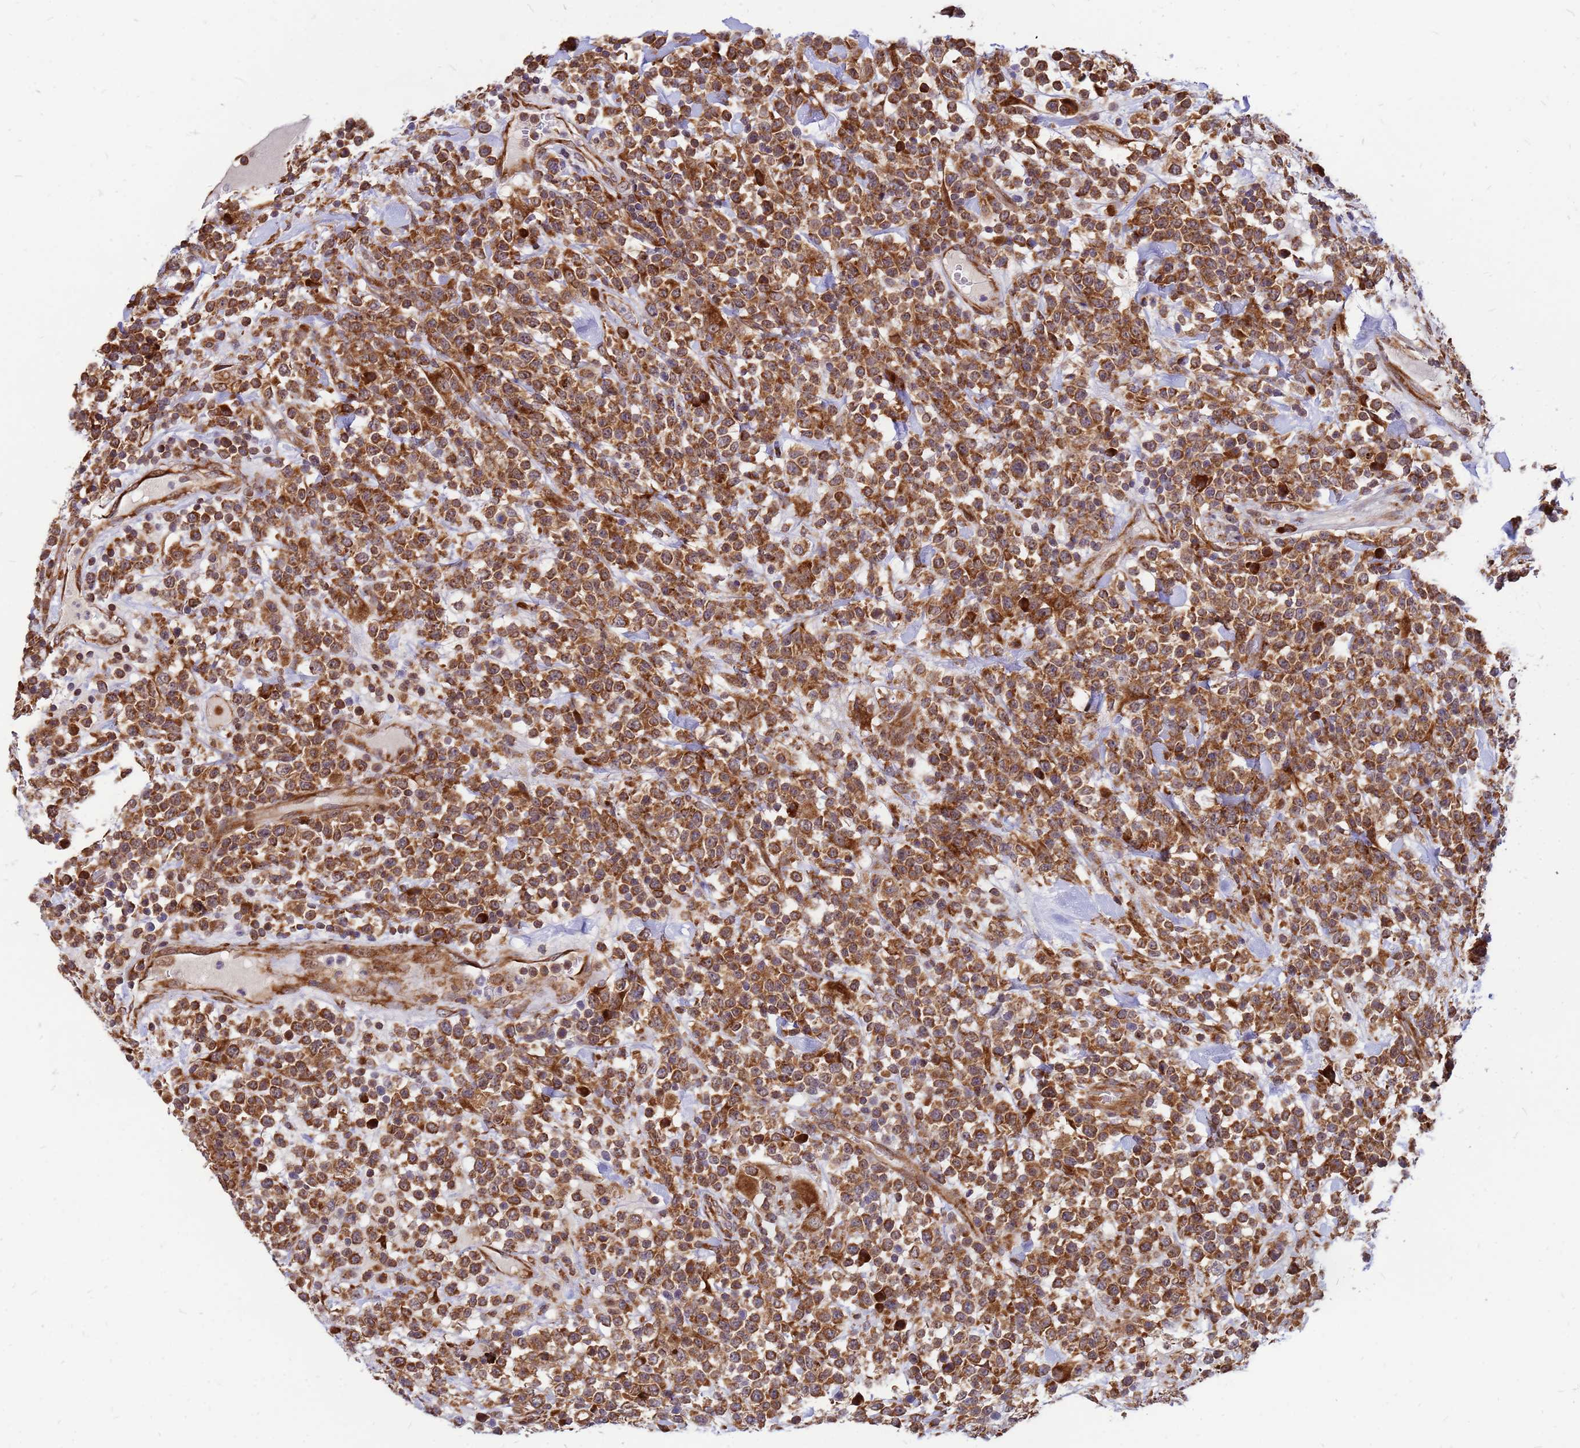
{"staining": {"intensity": "moderate", "quantity": ">75%", "location": "cytoplasmic/membranous"}, "tissue": "lymphoma", "cell_type": "Tumor cells", "image_type": "cancer", "snomed": [{"axis": "morphology", "description": "Malignant lymphoma, non-Hodgkin's type, High grade"}, {"axis": "topography", "description": "Colon"}], "caption": "A brown stain highlights moderate cytoplasmic/membranous staining of a protein in high-grade malignant lymphoma, non-Hodgkin's type tumor cells.", "gene": "RPL8", "patient": {"sex": "female", "age": 53}}